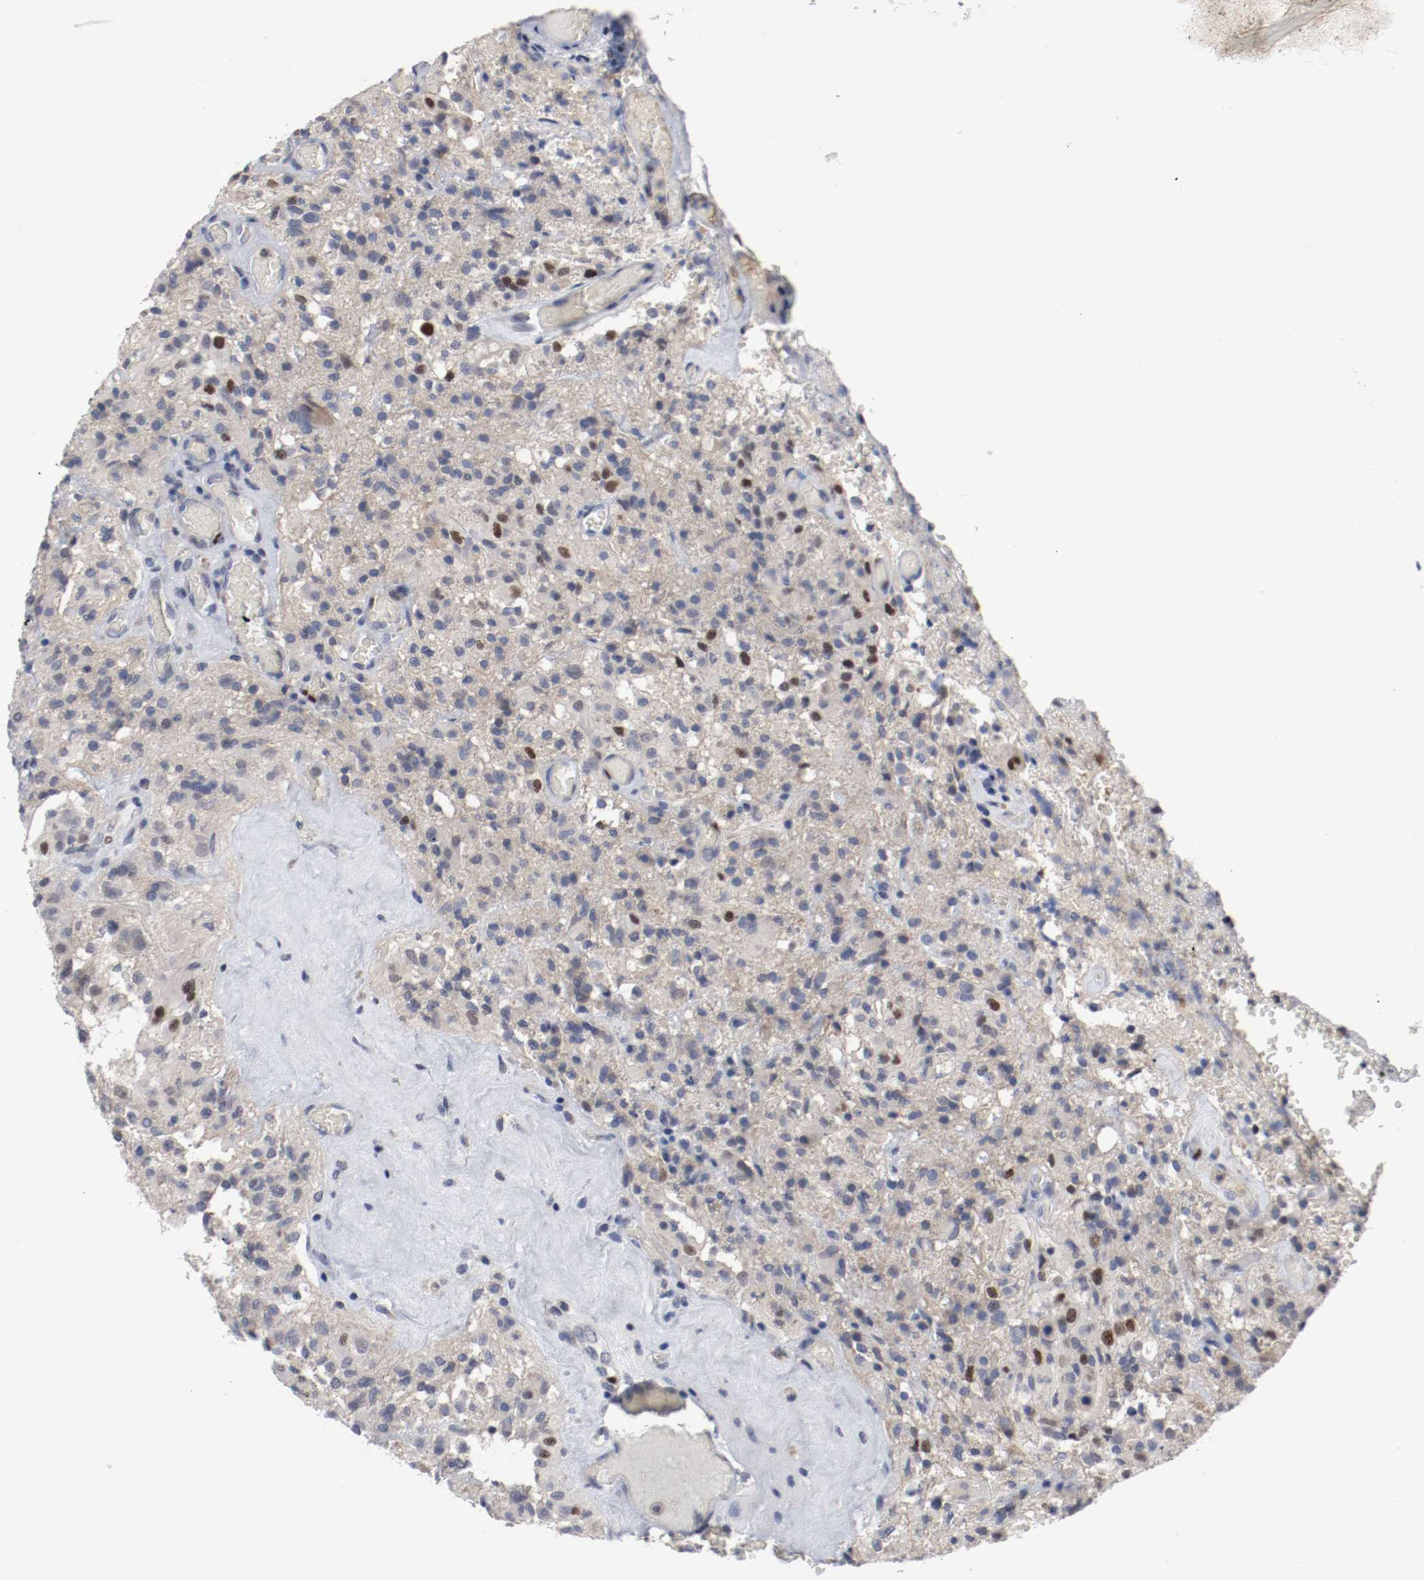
{"staining": {"intensity": "strong", "quantity": "<25%", "location": "nuclear"}, "tissue": "glioma", "cell_type": "Tumor cells", "image_type": "cancer", "snomed": [{"axis": "morphology", "description": "Normal tissue, NOS"}, {"axis": "morphology", "description": "Glioma, malignant, High grade"}, {"axis": "topography", "description": "Cerebral cortex"}], "caption": "A high-resolution photomicrograph shows immunohistochemistry (IHC) staining of high-grade glioma (malignant), which displays strong nuclear positivity in about <25% of tumor cells. Immunohistochemistry (ihc) stains the protein of interest in brown and the nuclei are stained blue.", "gene": "MCM6", "patient": {"sex": "male", "age": 56}}